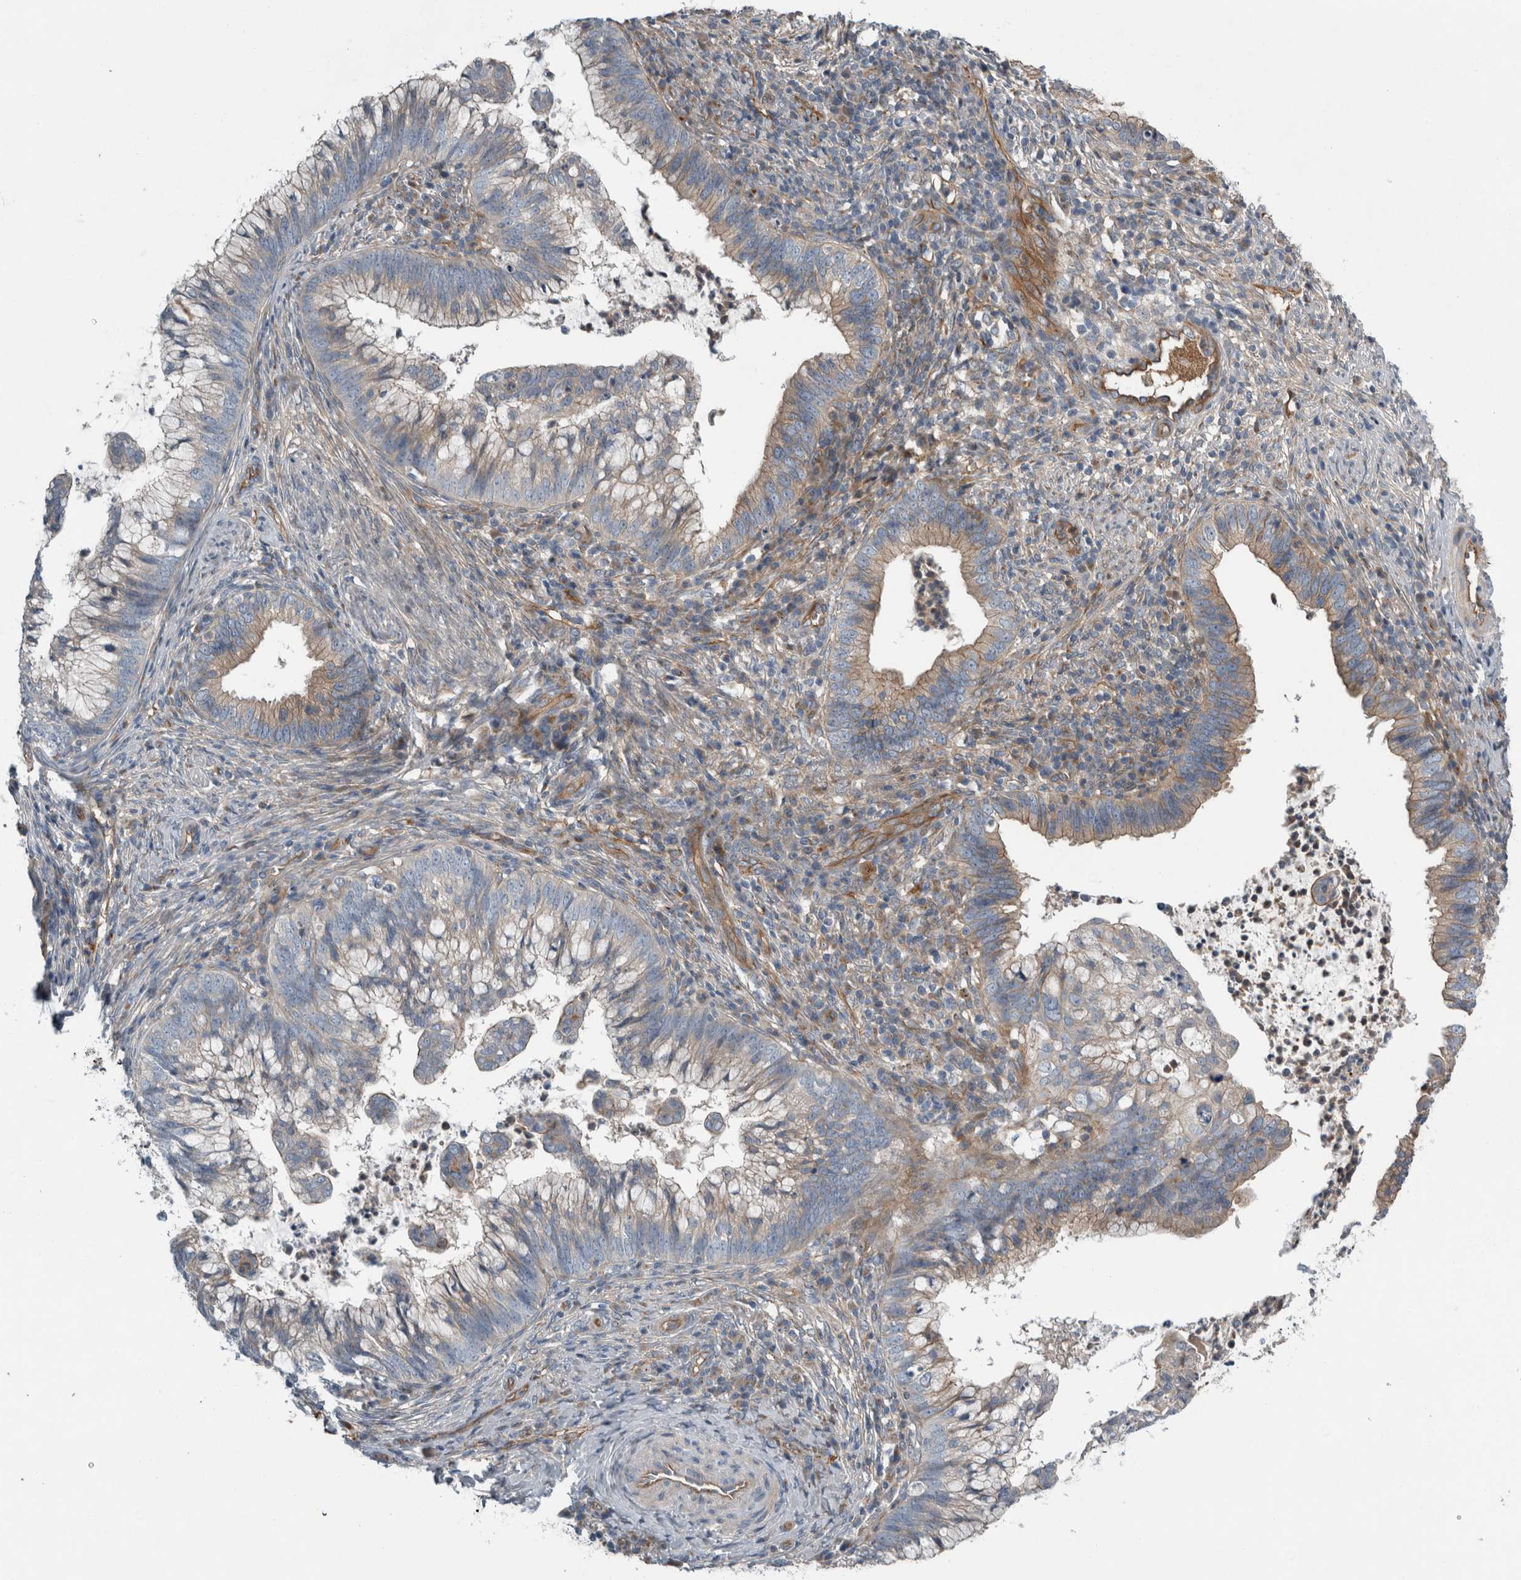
{"staining": {"intensity": "weak", "quantity": "25%-75%", "location": "cytoplasmic/membranous"}, "tissue": "cervical cancer", "cell_type": "Tumor cells", "image_type": "cancer", "snomed": [{"axis": "morphology", "description": "Adenocarcinoma, NOS"}, {"axis": "topography", "description": "Cervix"}], "caption": "Weak cytoplasmic/membranous protein expression is appreciated in about 25%-75% of tumor cells in cervical cancer.", "gene": "GLT8D2", "patient": {"sex": "female", "age": 36}}